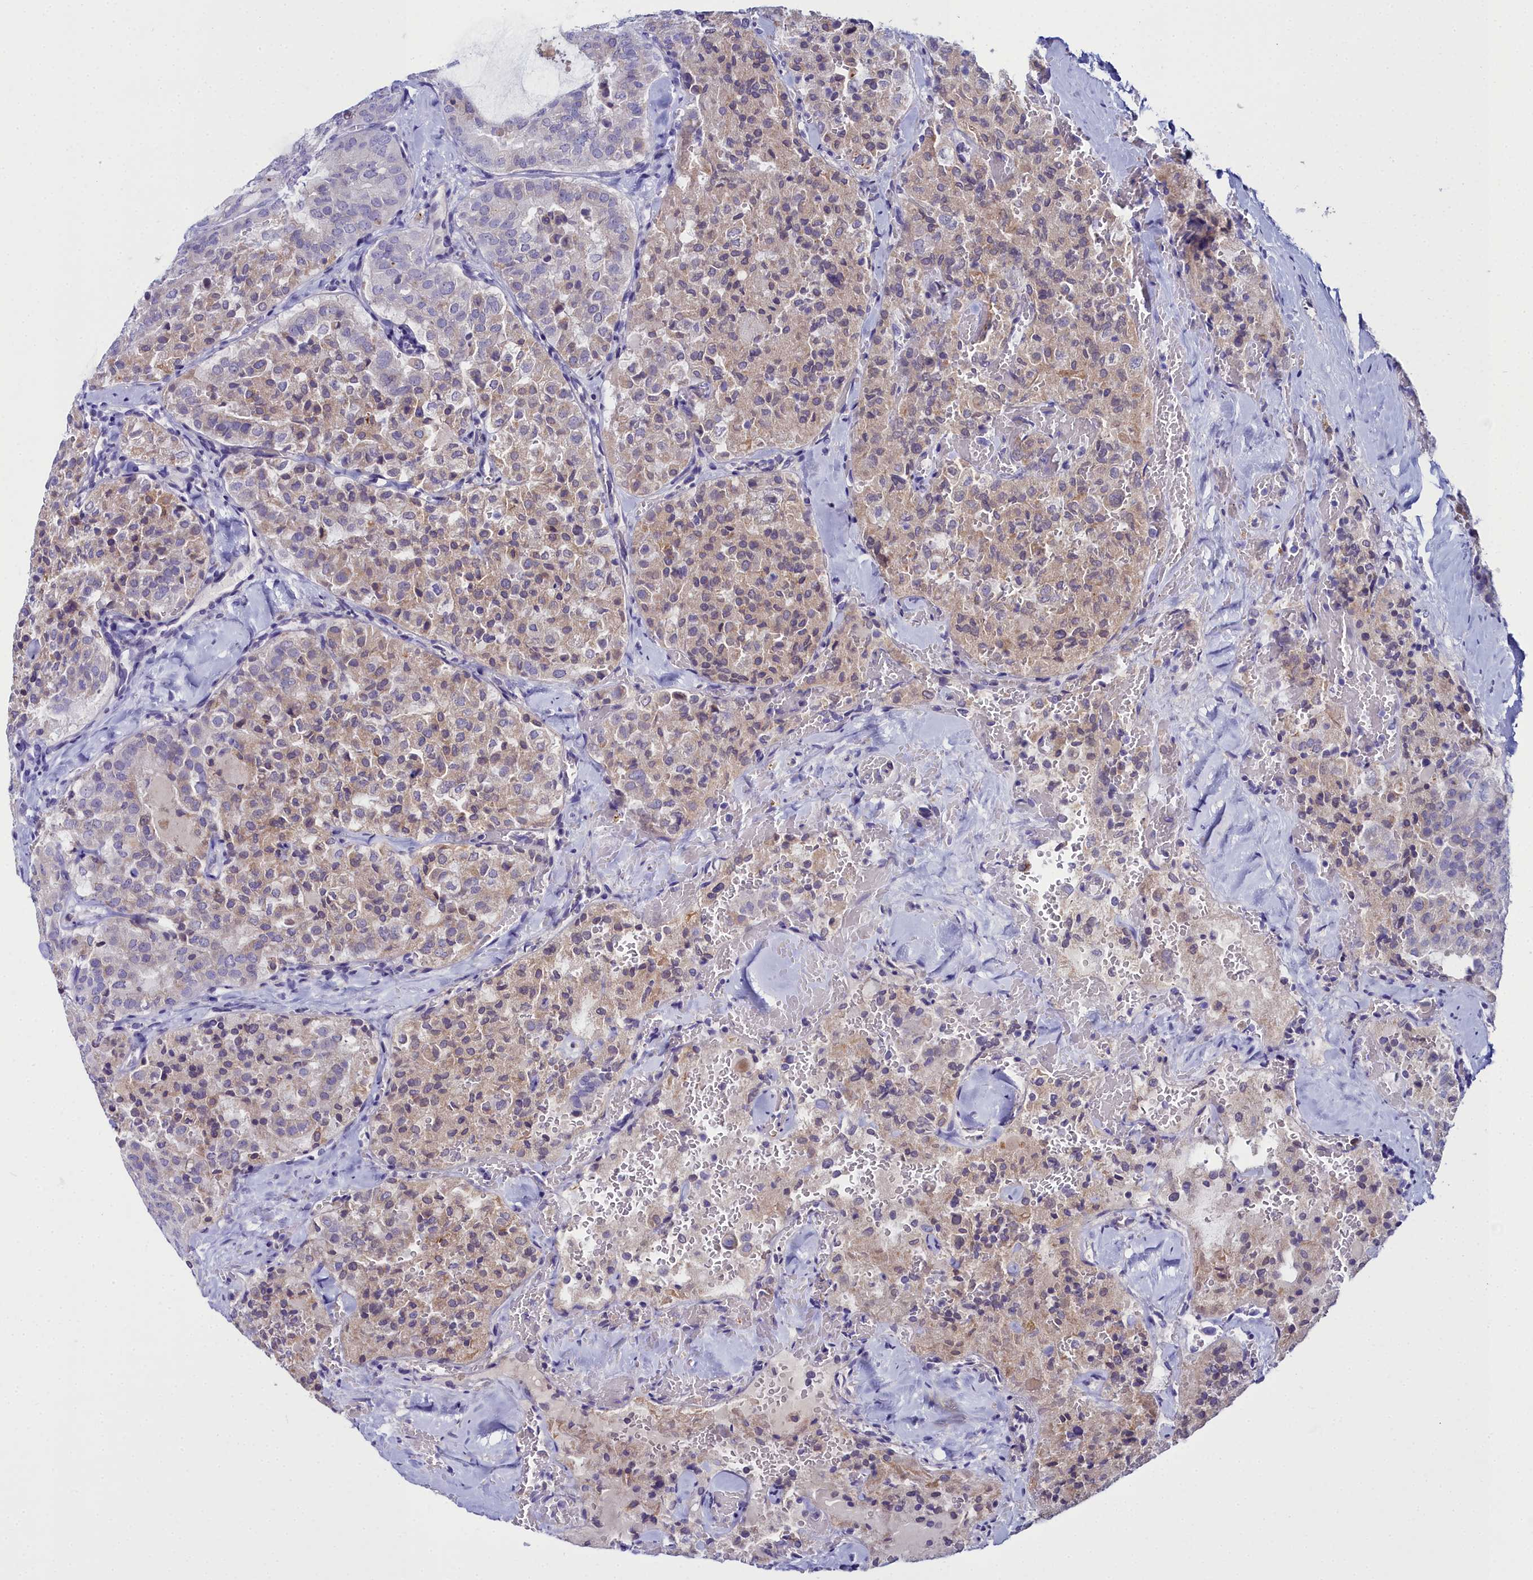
{"staining": {"intensity": "weak", "quantity": "25%-75%", "location": "cytoplasmic/membranous"}, "tissue": "thyroid cancer", "cell_type": "Tumor cells", "image_type": "cancer", "snomed": [{"axis": "morphology", "description": "Follicular adenoma carcinoma, NOS"}, {"axis": "topography", "description": "Thyroid gland"}], "caption": "Thyroid cancer tissue demonstrates weak cytoplasmic/membranous positivity in approximately 25%-75% of tumor cells, visualized by immunohistochemistry.", "gene": "ELAPOR2", "patient": {"sex": "male", "age": 75}}